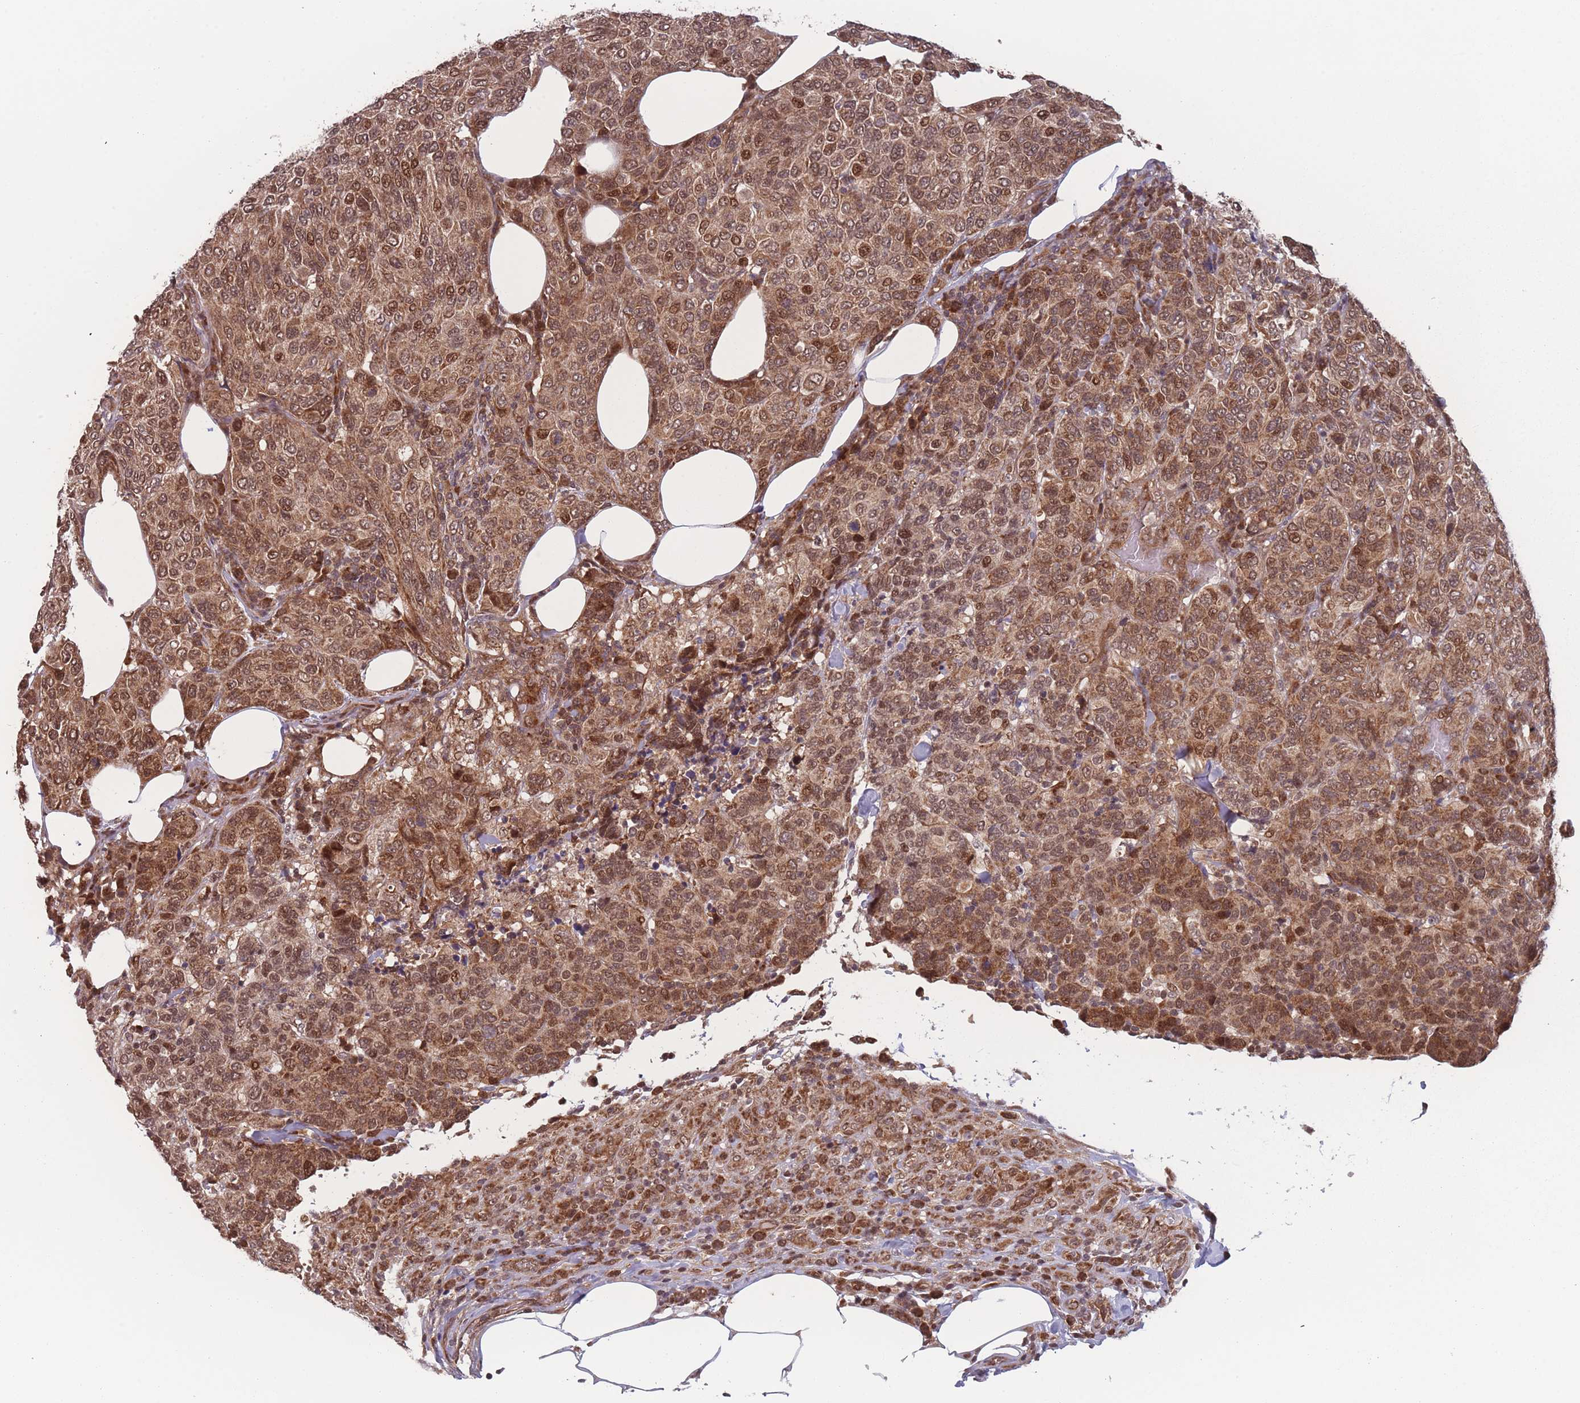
{"staining": {"intensity": "moderate", "quantity": ">75%", "location": "cytoplasmic/membranous,nuclear"}, "tissue": "breast cancer", "cell_type": "Tumor cells", "image_type": "cancer", "snomed": [{"axis": "morphology", "description": "Duct carcinoma"}, {"axis": "topography", "description": "Breast"}], "caption": "Protein expression analysis of breast invasive ductal carcinoma displays moderate cytoplasmic/membranous and nuclear positivity in approximately >75% of tumor cells. (brown staining indicates protein expression, while blue staining denotes nuclei).", "gene": "RPS18", "patient": {"sex": "female", "age": 55}}